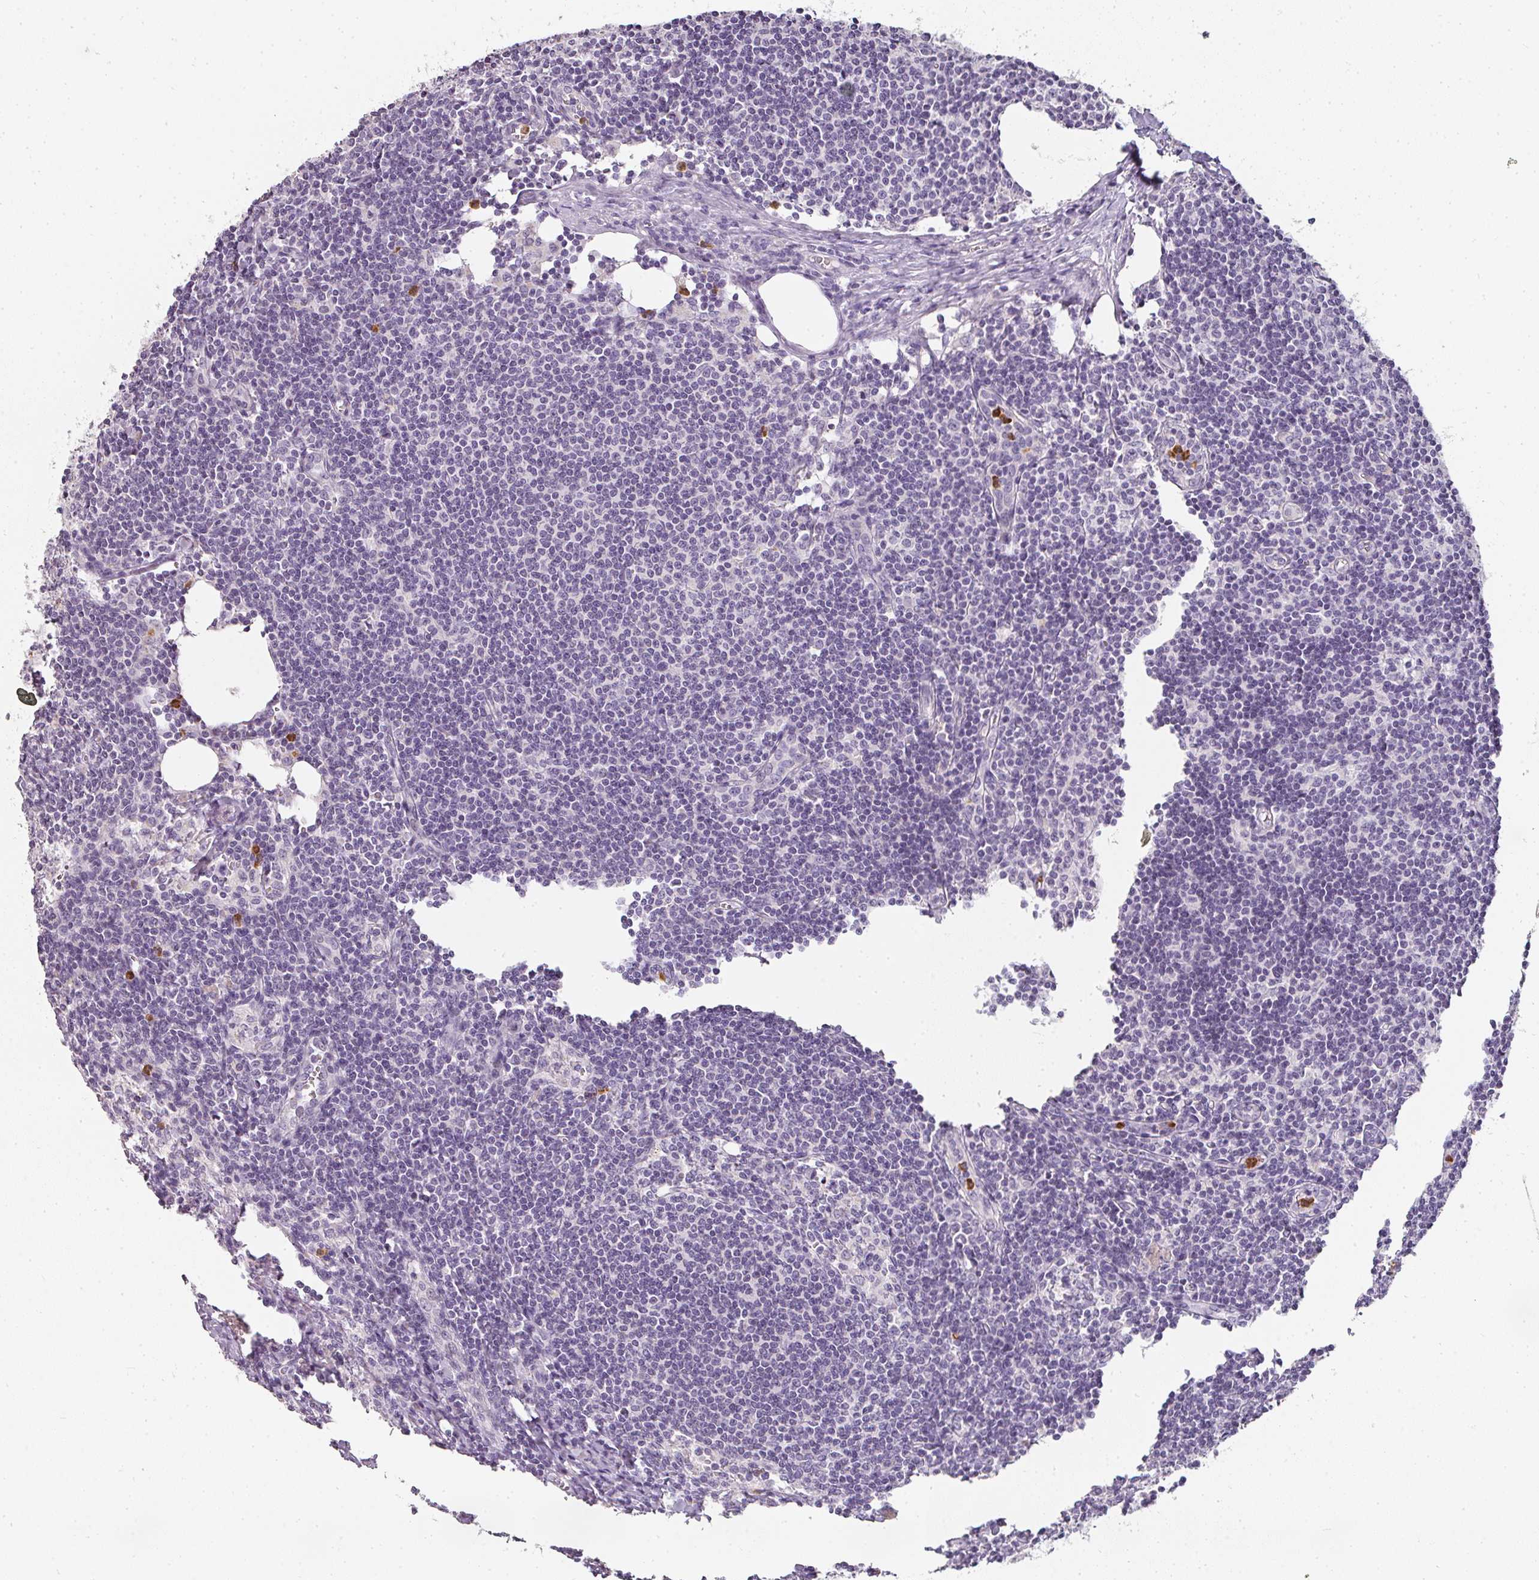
{"staining": {"intensity": "negative", "quantity": "none", "location": "none"}, "tissue": "lymph node", "cell_type": "Non-germinal center cells", "image_type": "normal", "snomed": [{"axis": "morphology", "description": "Normal tissue, NOS"}, {"axis": "topography", "description": "Lymph node"}], "caption": "Non-germinal center cells are negative for brown protein staining in unremarkable lymph node. (DAB immunohistochemistry visualized using brightfield microscopy, high magnification).", "gene": "CAMP", "patient": {"sex": "female", "age": 59}}